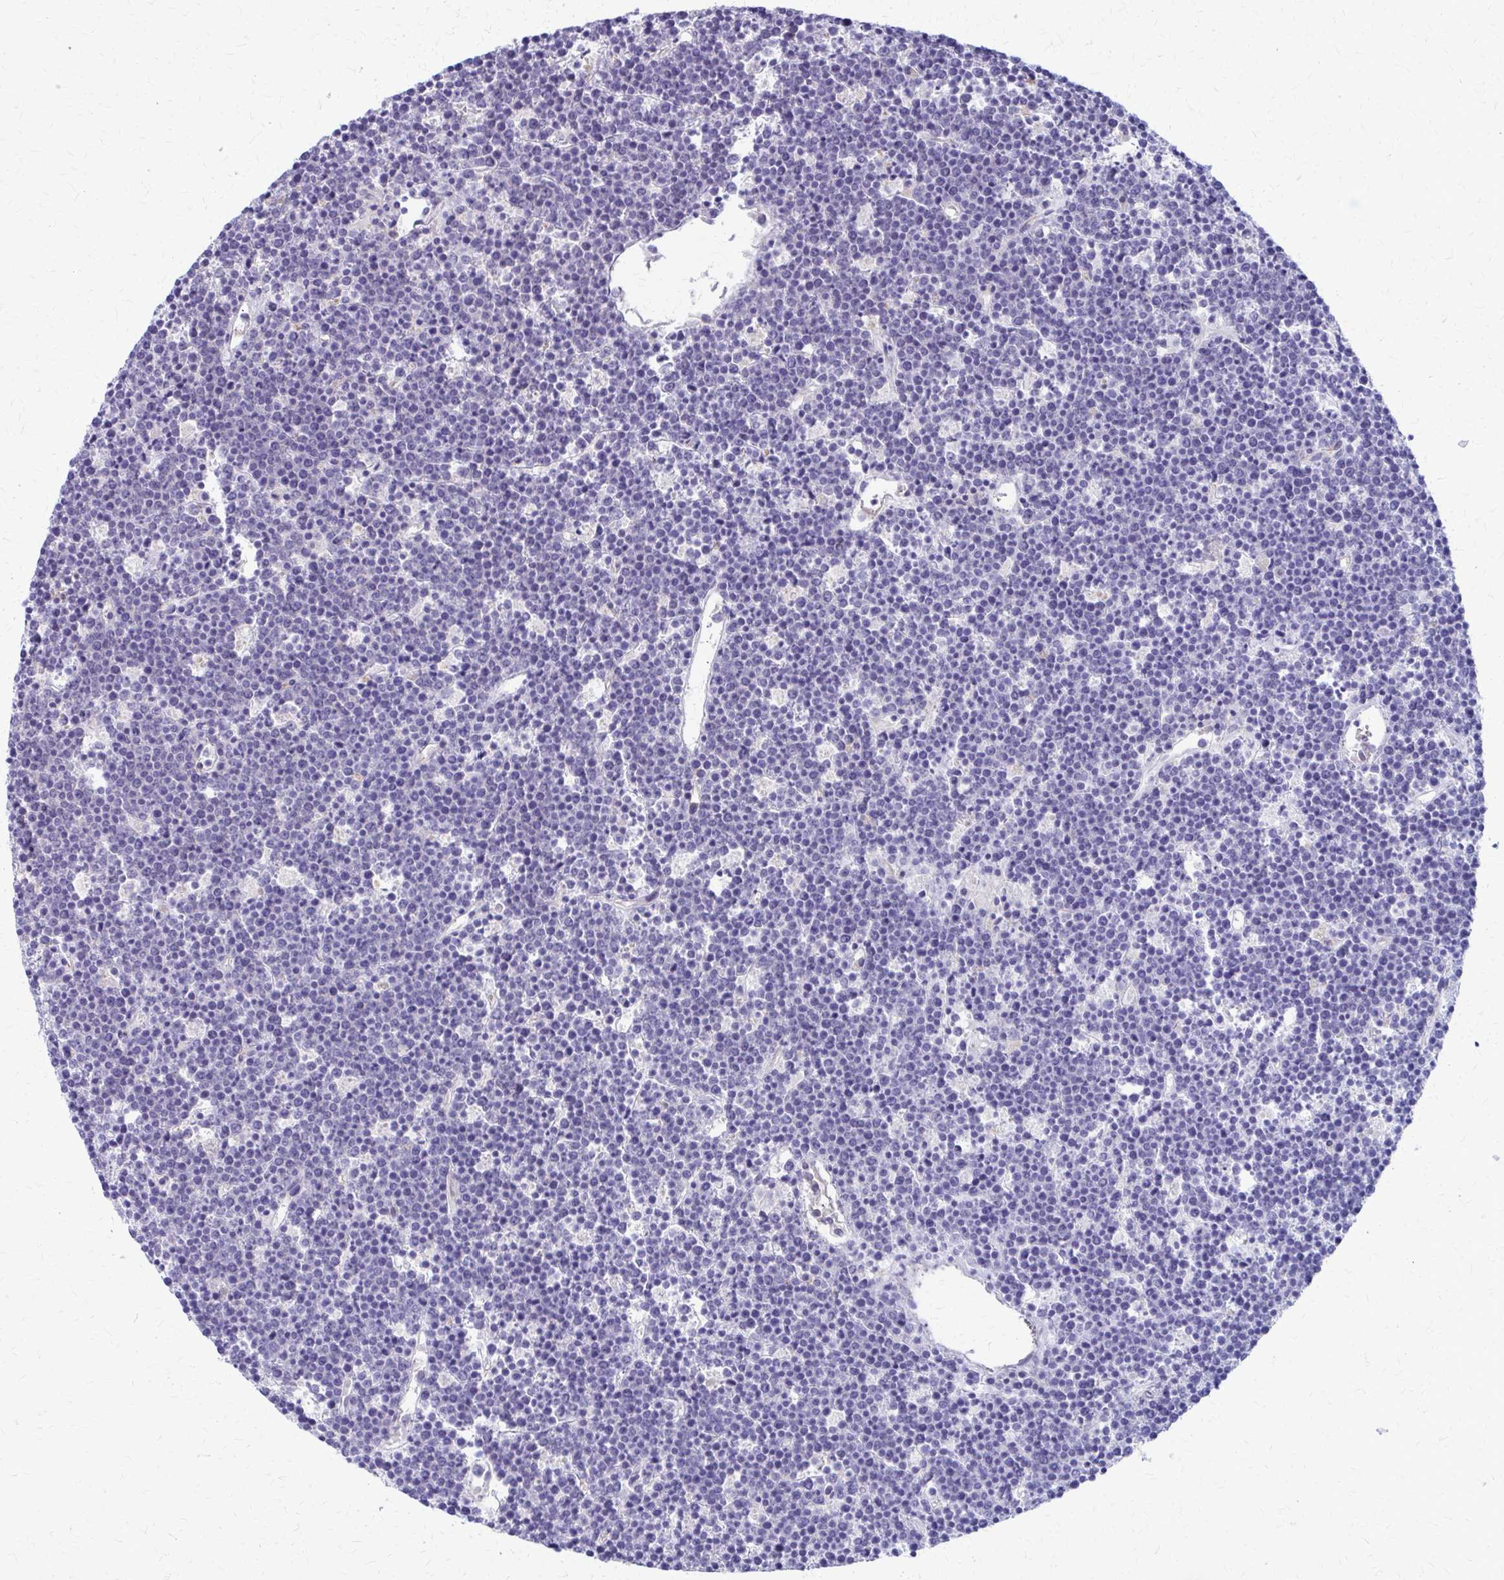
{"staining": {"intensity": "negative", "quantity": "none", "location": "none"}, "tissue": "lymphoma", "cell_type": "Tumor cells", "image_type": "cancer", "snomed": [{"axis": "morphology", "description": "Malignant lymphoma, non-Hodgkin's type, High grade"}, {"axis": "topography", "description": "Ovary"}], "caption": "A photomicrograph of high-grade malignant lymphoma, non-Hodgkin's type stained for a protein reveals no brown staining in tumor cells. (DAB (3,3'-diaminobenzidine) immunohistochemistry with hematoxylin counter stain).", "gene": "CLIC2", "patient": {"sex": "female", "age": 56}}